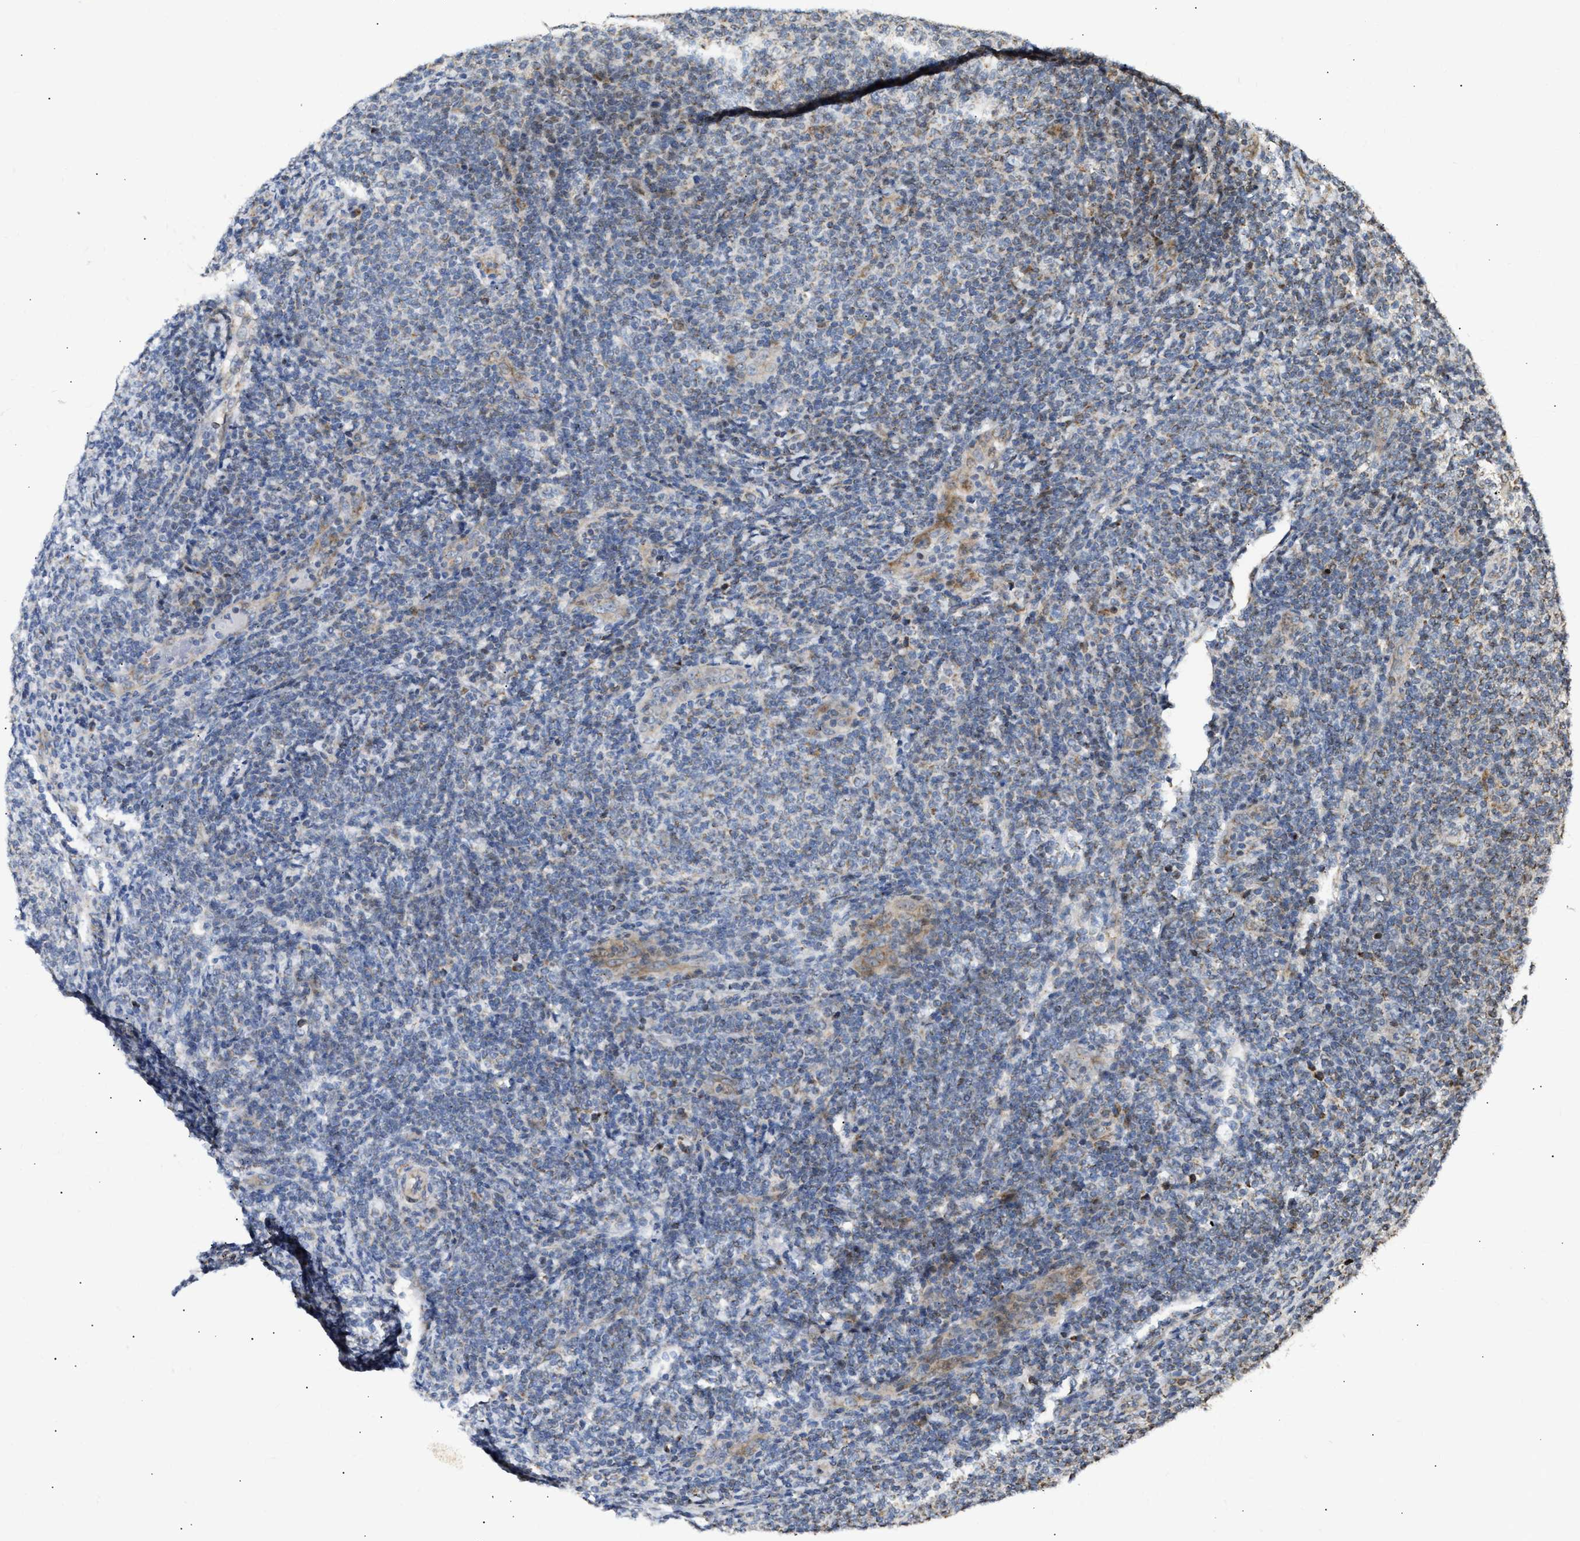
{"staining": {"intensity": "negative", "quantity": "none", "location": "none"}, "tissue": "lymphoma", "cell_type": "Tumor cells", "image_type": "cancer", "snomed": [{"axis": "morphology", "description": "Malignant lymphoma, non-Hodgkin's type, Low grade"}, {"axis": "topography", "description": "Lymph node"}], "caption": "Immunohistochemistry (IHC) of human low-grade malignant lymphoma, non-Hodgkin's type shows no staining in tumor cells.", "gene": "DEPTOR", "patient": {"sex": "male", "age": 66}}